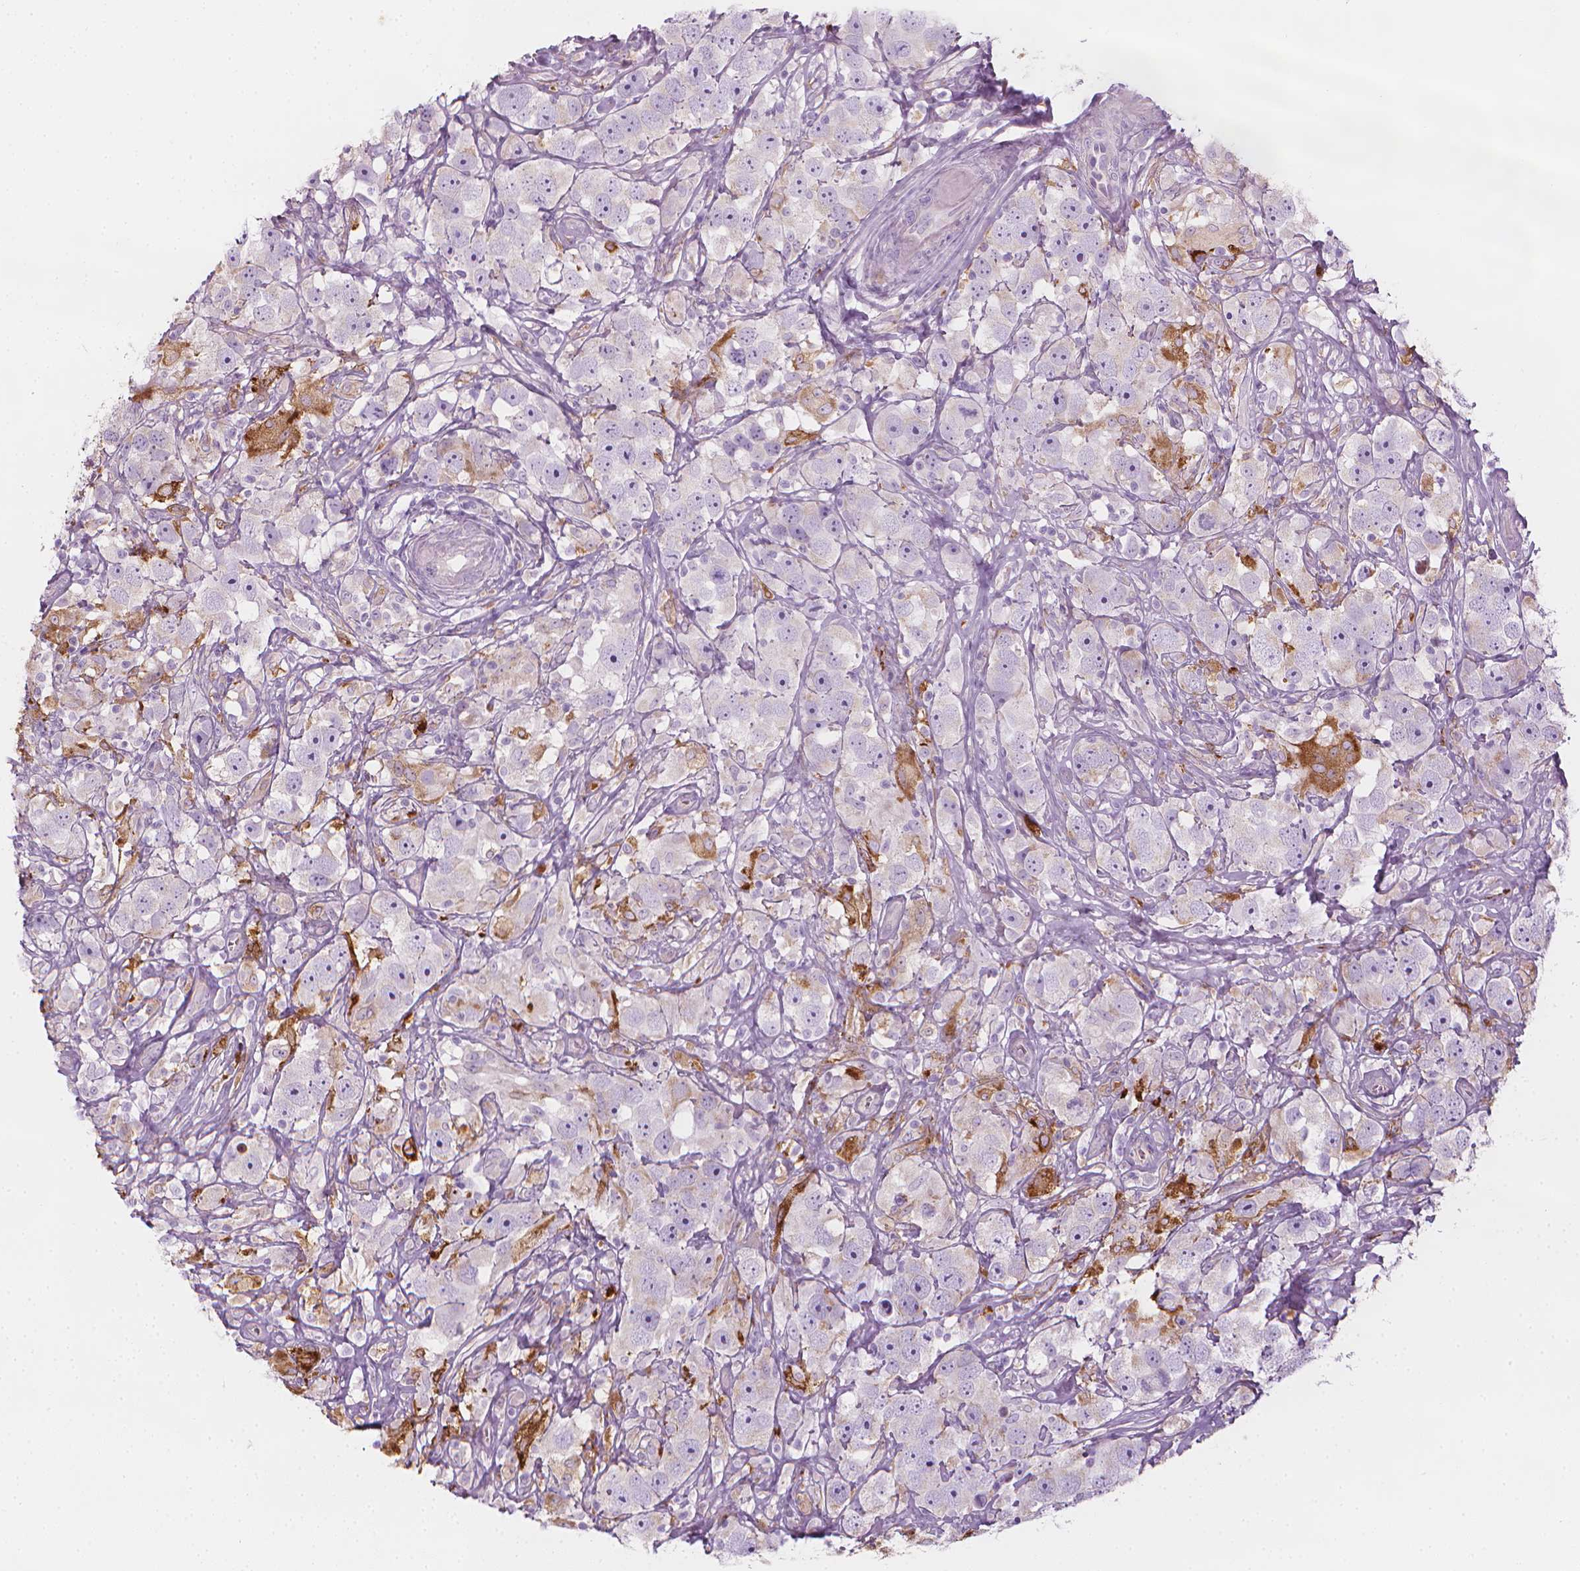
{"staining": {"intensity": "negative", "quantity": "none", "location": "none"}, "tissue": "testis cancer", "cell_type": "Tumor cells", "image_type": "cancer", "snomed": [{"axis": "morphology", "description": "Seminoma, NOS"}, {"axis": "topography", "description": "Testis"}], "caption": "Human seminoma (testis) stained for a protein using immunohistochemistry (IHC) reveals no expression in tumor cells.", "gene": "CES1", "patient": {"sex": "male", "age": 49}}